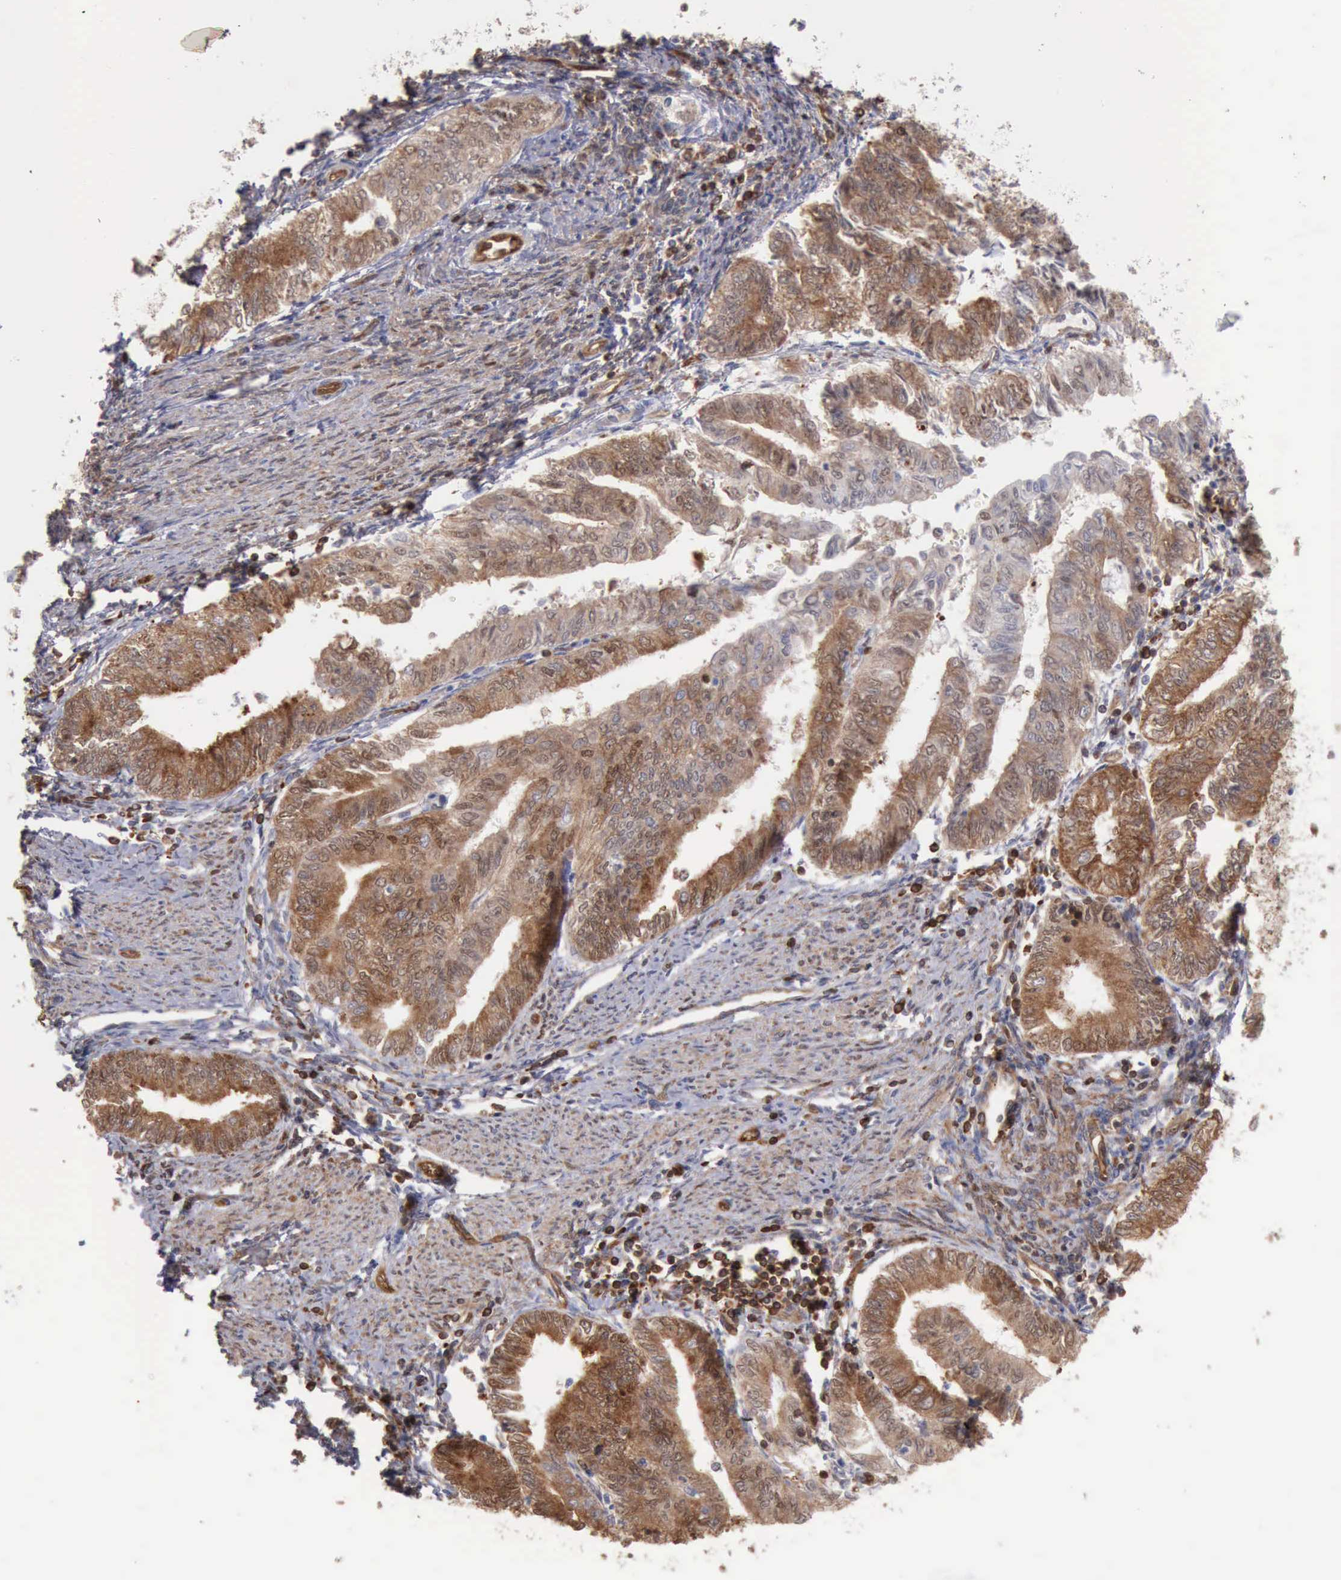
{"staining": {"intensity": "strong", "quantity": ">75%", "location": "cytoplasmic/membranous,nuclear"}, "tissue": "endometrial cancer", "cell_type": "Tumor cells", "image_type": "cancer", "snomed": [{"axis": "morphology", "description": "Adenocarcinoma, NOS"}, {"axis": "topography", "description": "Endometrium"}], "caption": "High-magnification brightfield microscopy of endometrial adenocarcinoma stained with DAB (brown) and counterstained with hematoxylin (blue). tumor cells exhibit strong cytoplasmic/membranous and nuclear expression is seen in about>75% of cells.", "gene": "PDCD4", "patient": {"sex": "female", "age": 66}}